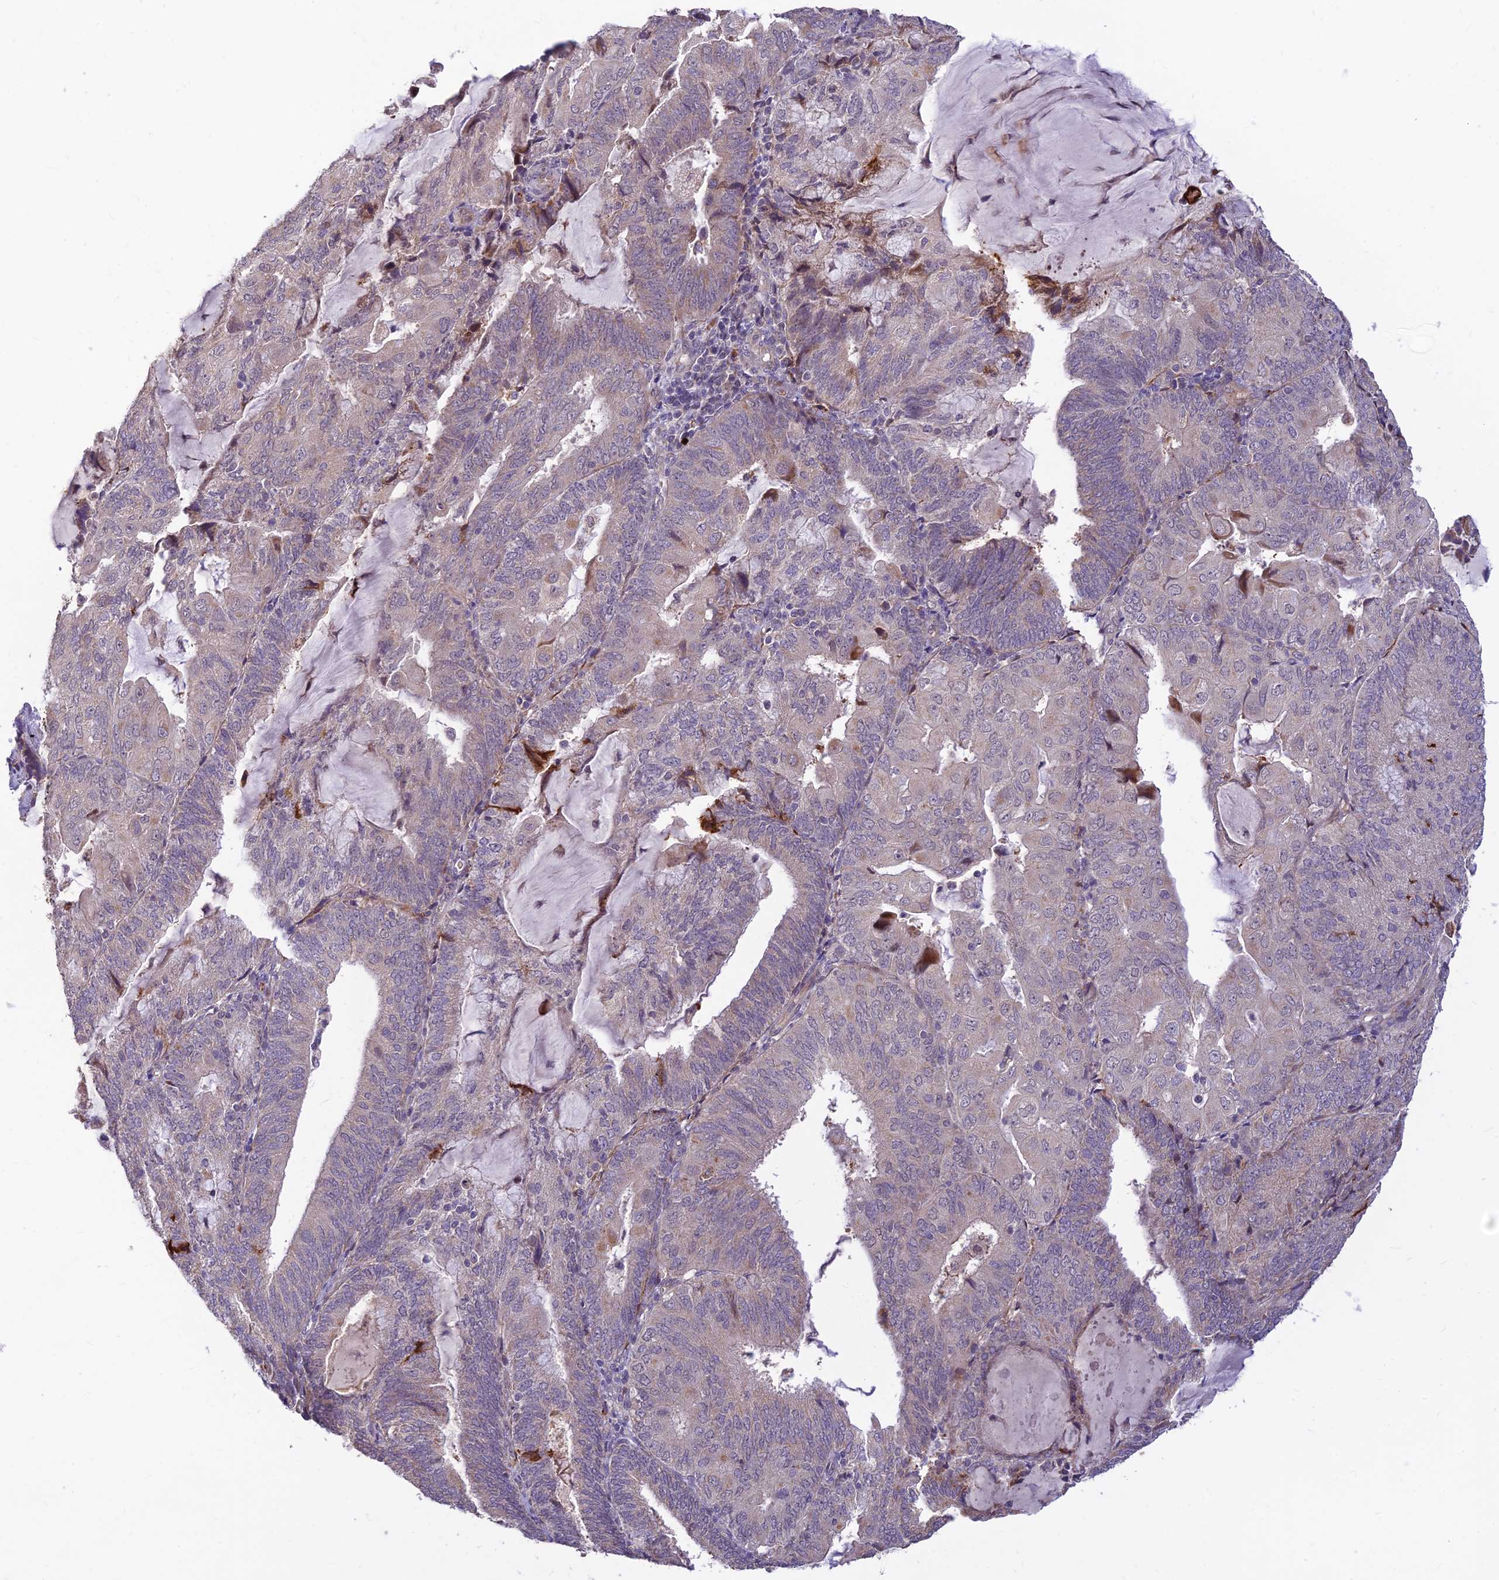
{"staining": {"intensity": "negative", "quantity": "none", "location": "none"}, "tissue": "endometrial cancer", "cell_type": "Tumor cells", "image_type": "cancer", "snomed": [{"axis": "morphology", "description": "Adenocarcinoma, NOS"}, {"axis": "topography", "description": "Endometrium"}], "caption": "DAB immunohistochemical staining of human endometrial cancer (adenocarcinoma) shows no significant staining in tumor cells. (Immunohistochemistry, brightfield microscopy, high magnification).", "gene": "ASPDH", "patient": {"sex": "female", "age": 81}}